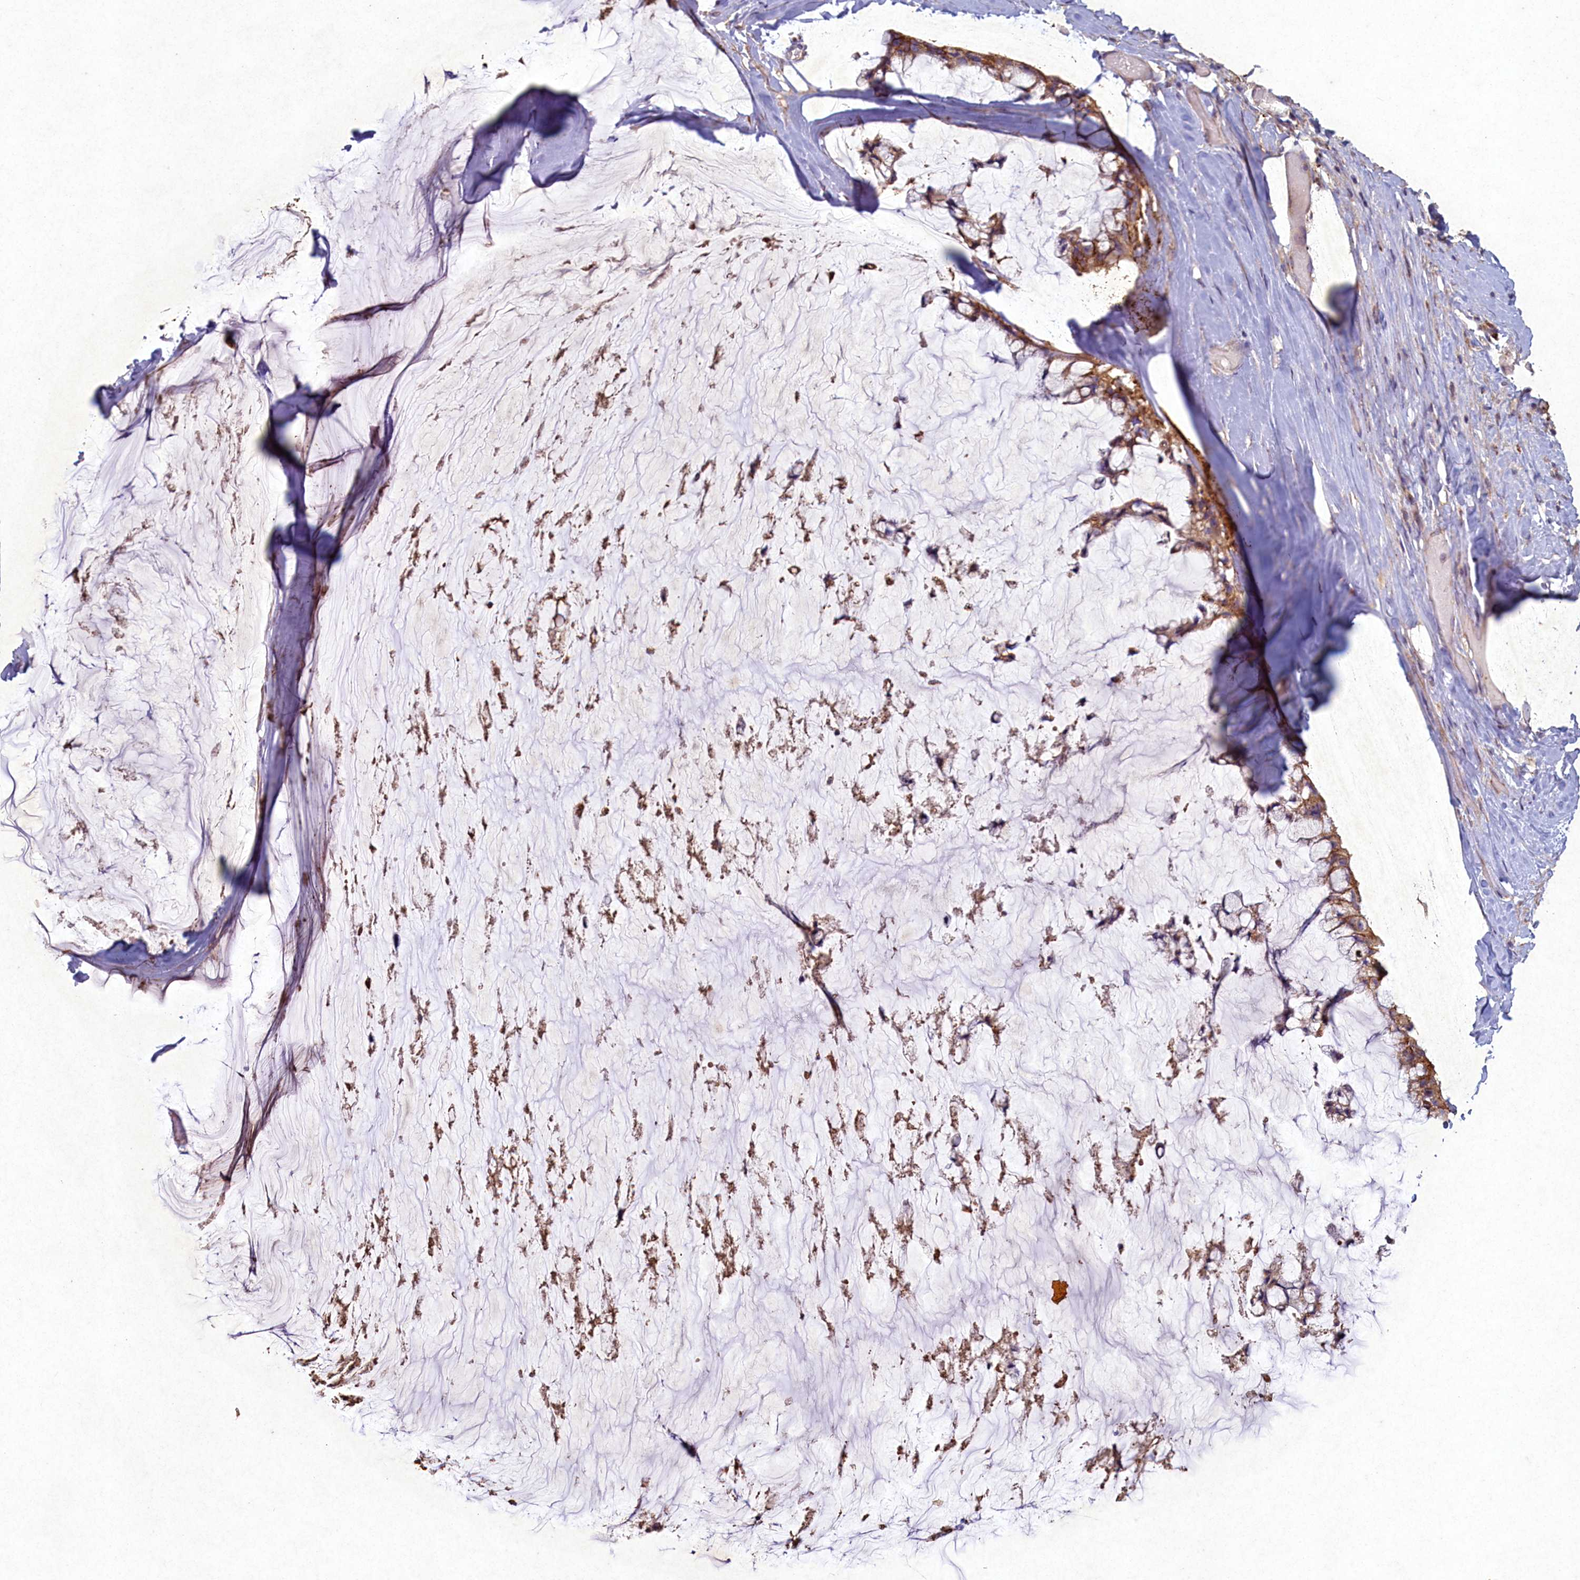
{"staining": {"intensity": "moderate", "quantity": ">75%", "location": "cytoplasmic/membranous"}, "tissue": "ovarian cancer", "cell_type": "Tumor cells", "image_type": "cancer", "snomed": [{"axis": "morphology", "description": "Cystadenocarcinoma, mucinous, NOS"}, {"axis": "topography", "description": "Ovary"}], "caption": "A brown stain shows moderate cytoplasmic/membranous expression of a protein in human ovarian cancer (mucinous cystadenocarcinoma) tumor cells. (IHC, brightfield microscopy, high magnification).", "gene": "CIAO2B", "patient": {"sex": "female", "age": 39}}